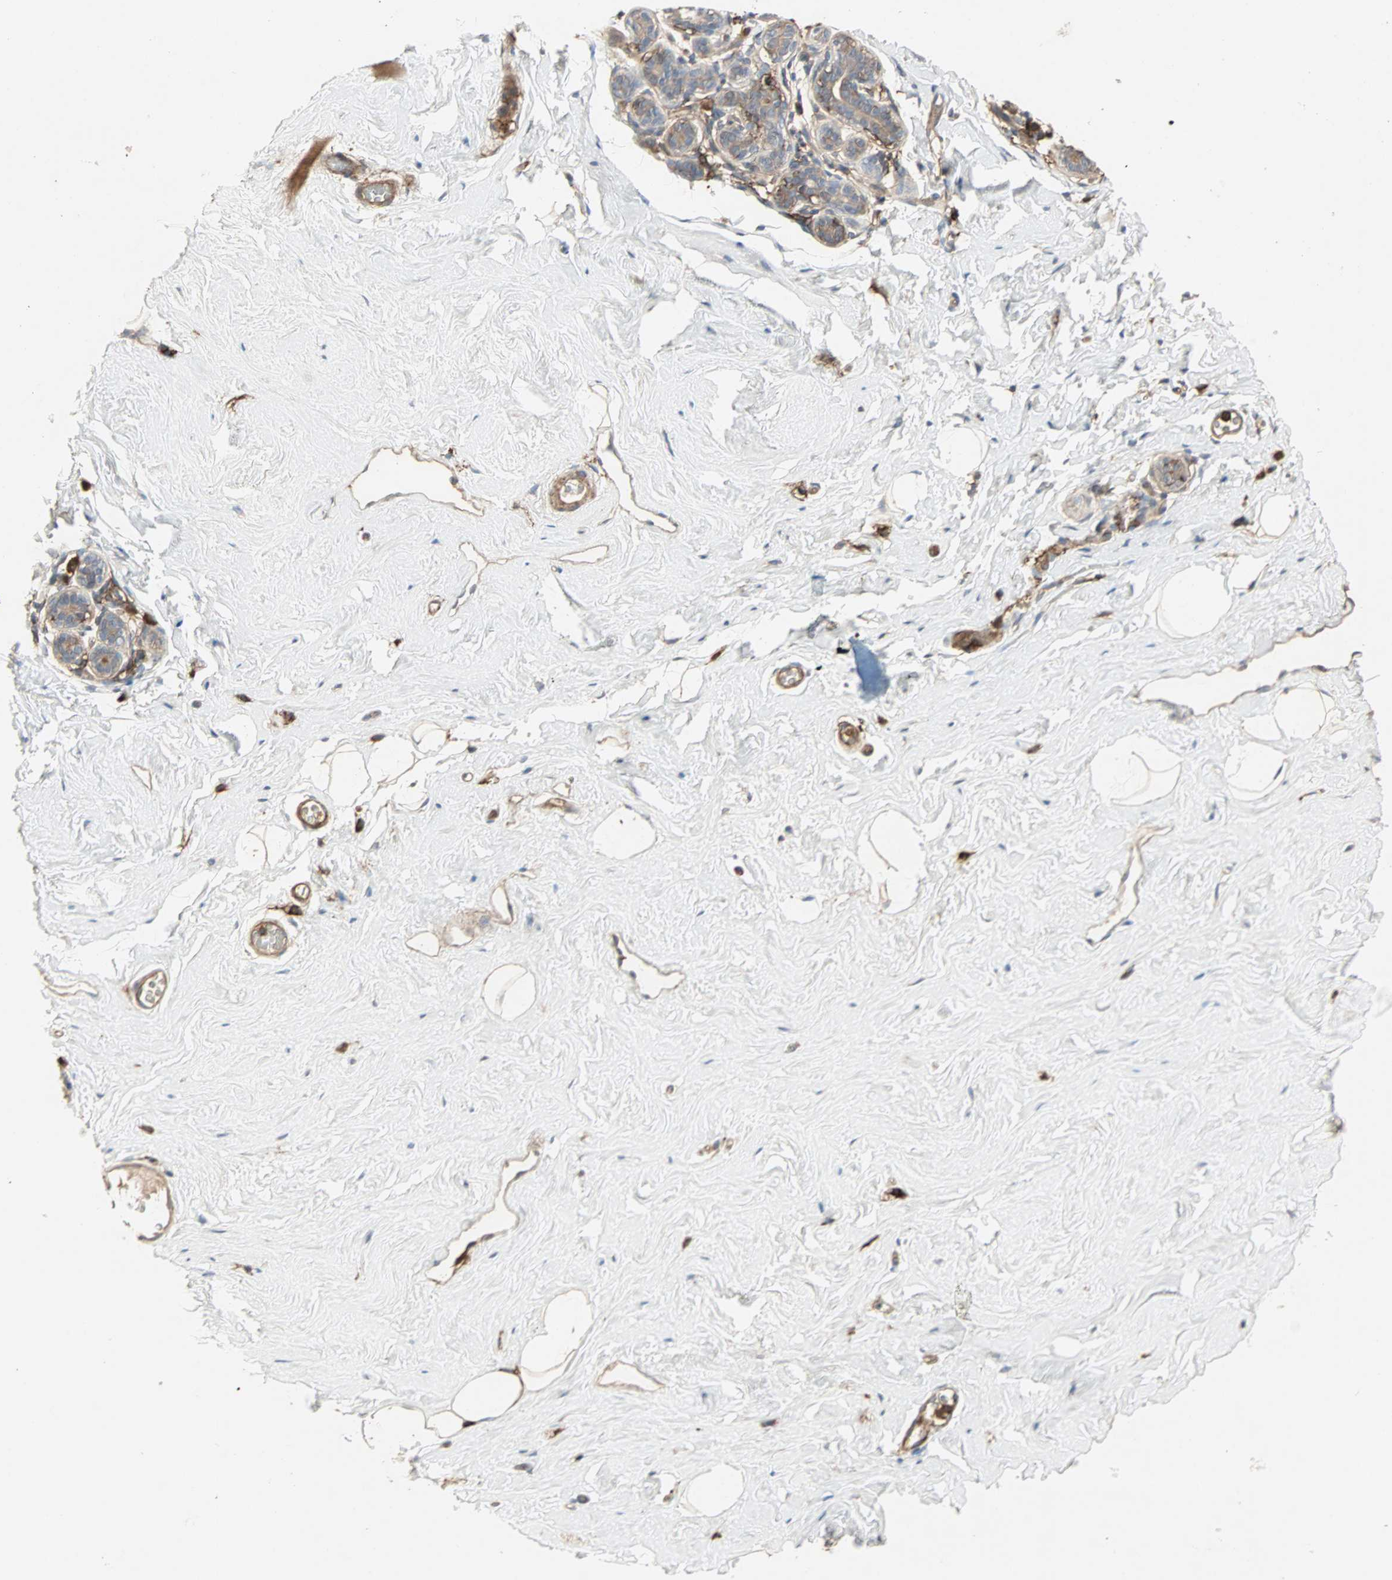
{"staining": {"intensity": "negative", "quantity": "none", "location": "none"}, "tissue": "breast", "cell_type": "Adipocytes", "image_type": "normal", "snomed": [{"axis": "morphology", "description": "Normal tissue, NOS"}, {"axis": "topography", "description": "Breast"}], "caption": "Normal breast was stained to show a protein in brown. There is no significant staining in adipocytes. Brightfield microscopy of IHC stained with DAB (3,3'-diaminobenzidine) (brown) and hematoxylin (blue), captured at high magnification.", "gene": "GNAI2", "patient": {"sex": "female", "age": 75}}